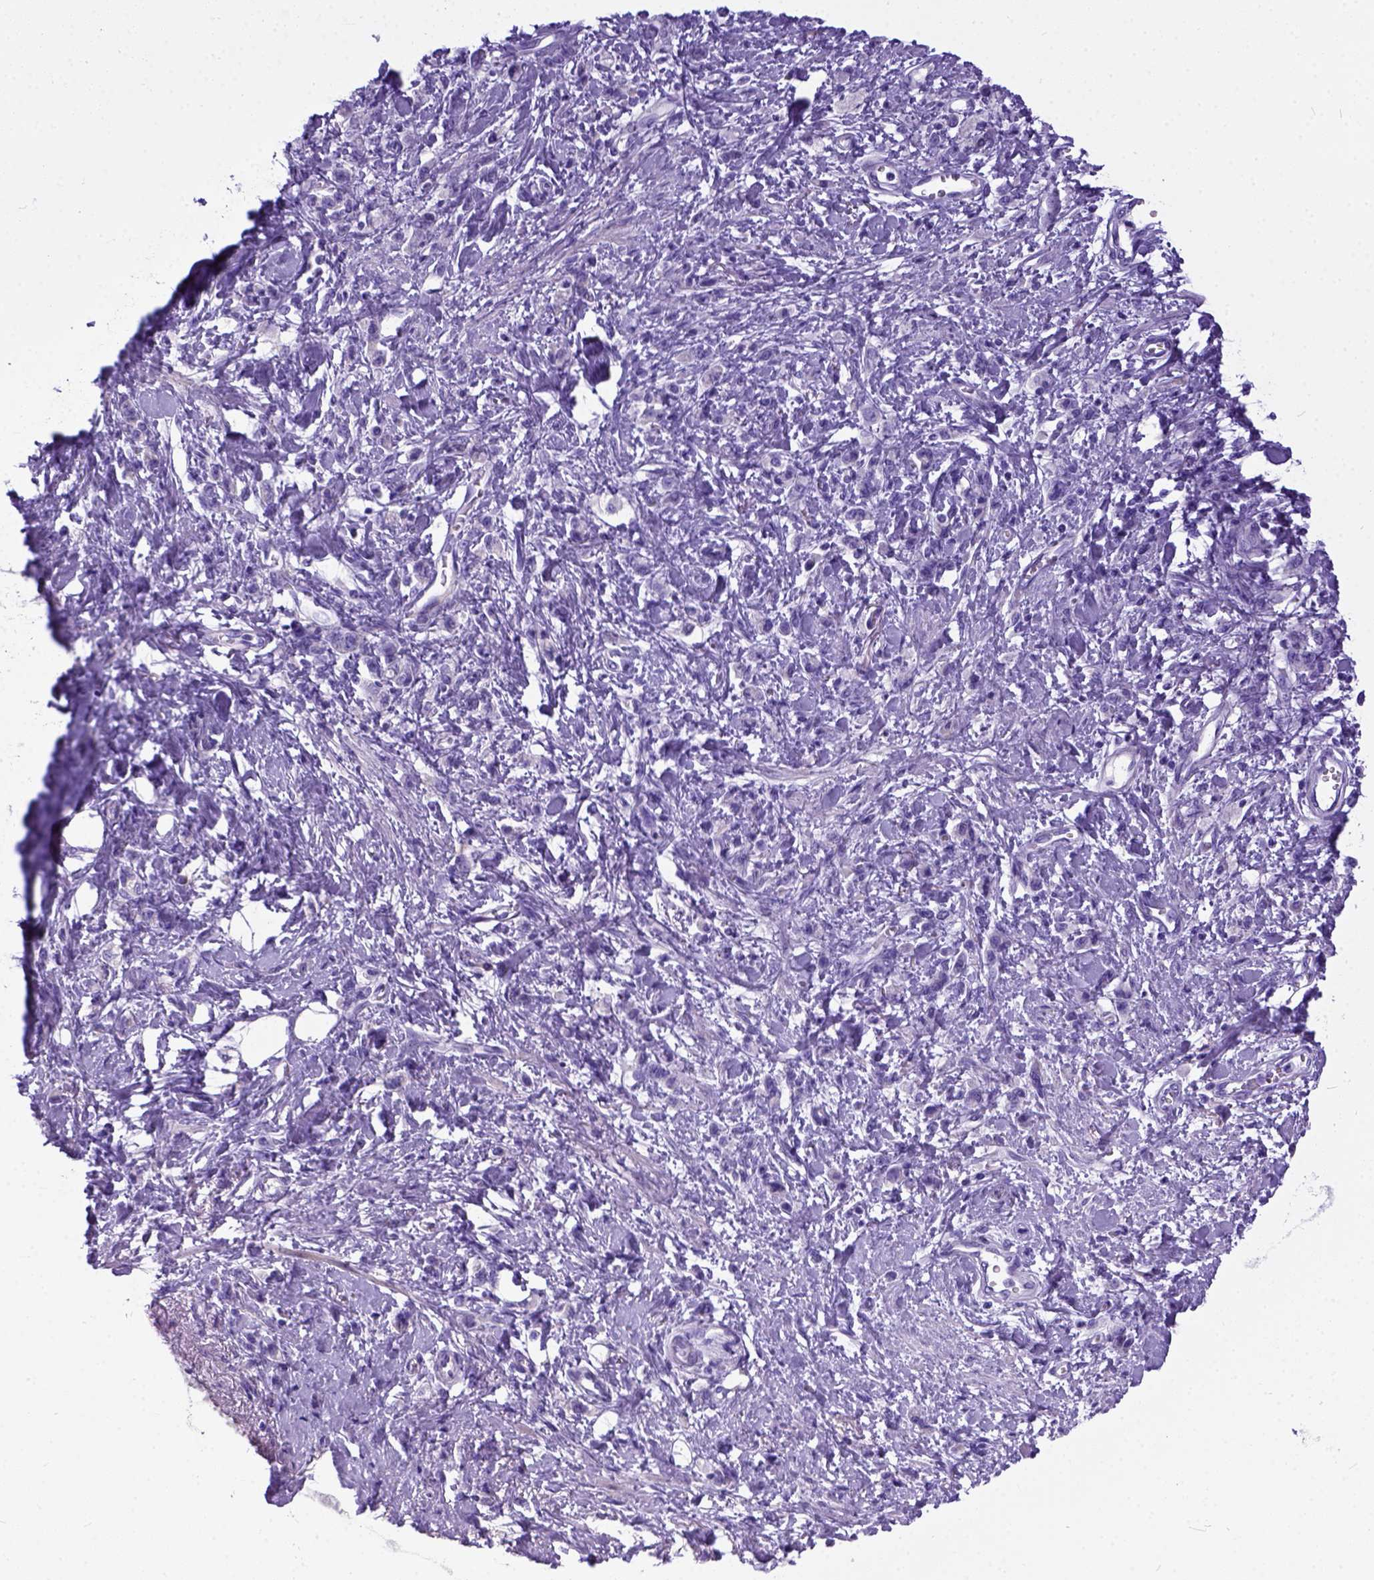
{"staining": {"intensity": "negative", "quantity": "none", "location": "none"}, "tissue": "stomach cancer", "cell_type": "Tumor cells", "image_type": "cancer", "snomed": [{"axis": "morphology", "description": "Adenocarcinoma, NOS"}, {"axis": "topography", "description": "Stomach"}], "caption": "There is no significant positivity in tumor cells of adenocarcinoma (stomach).", "gene": "IGF2", "patient": {"sex": "male", "age": 77}}